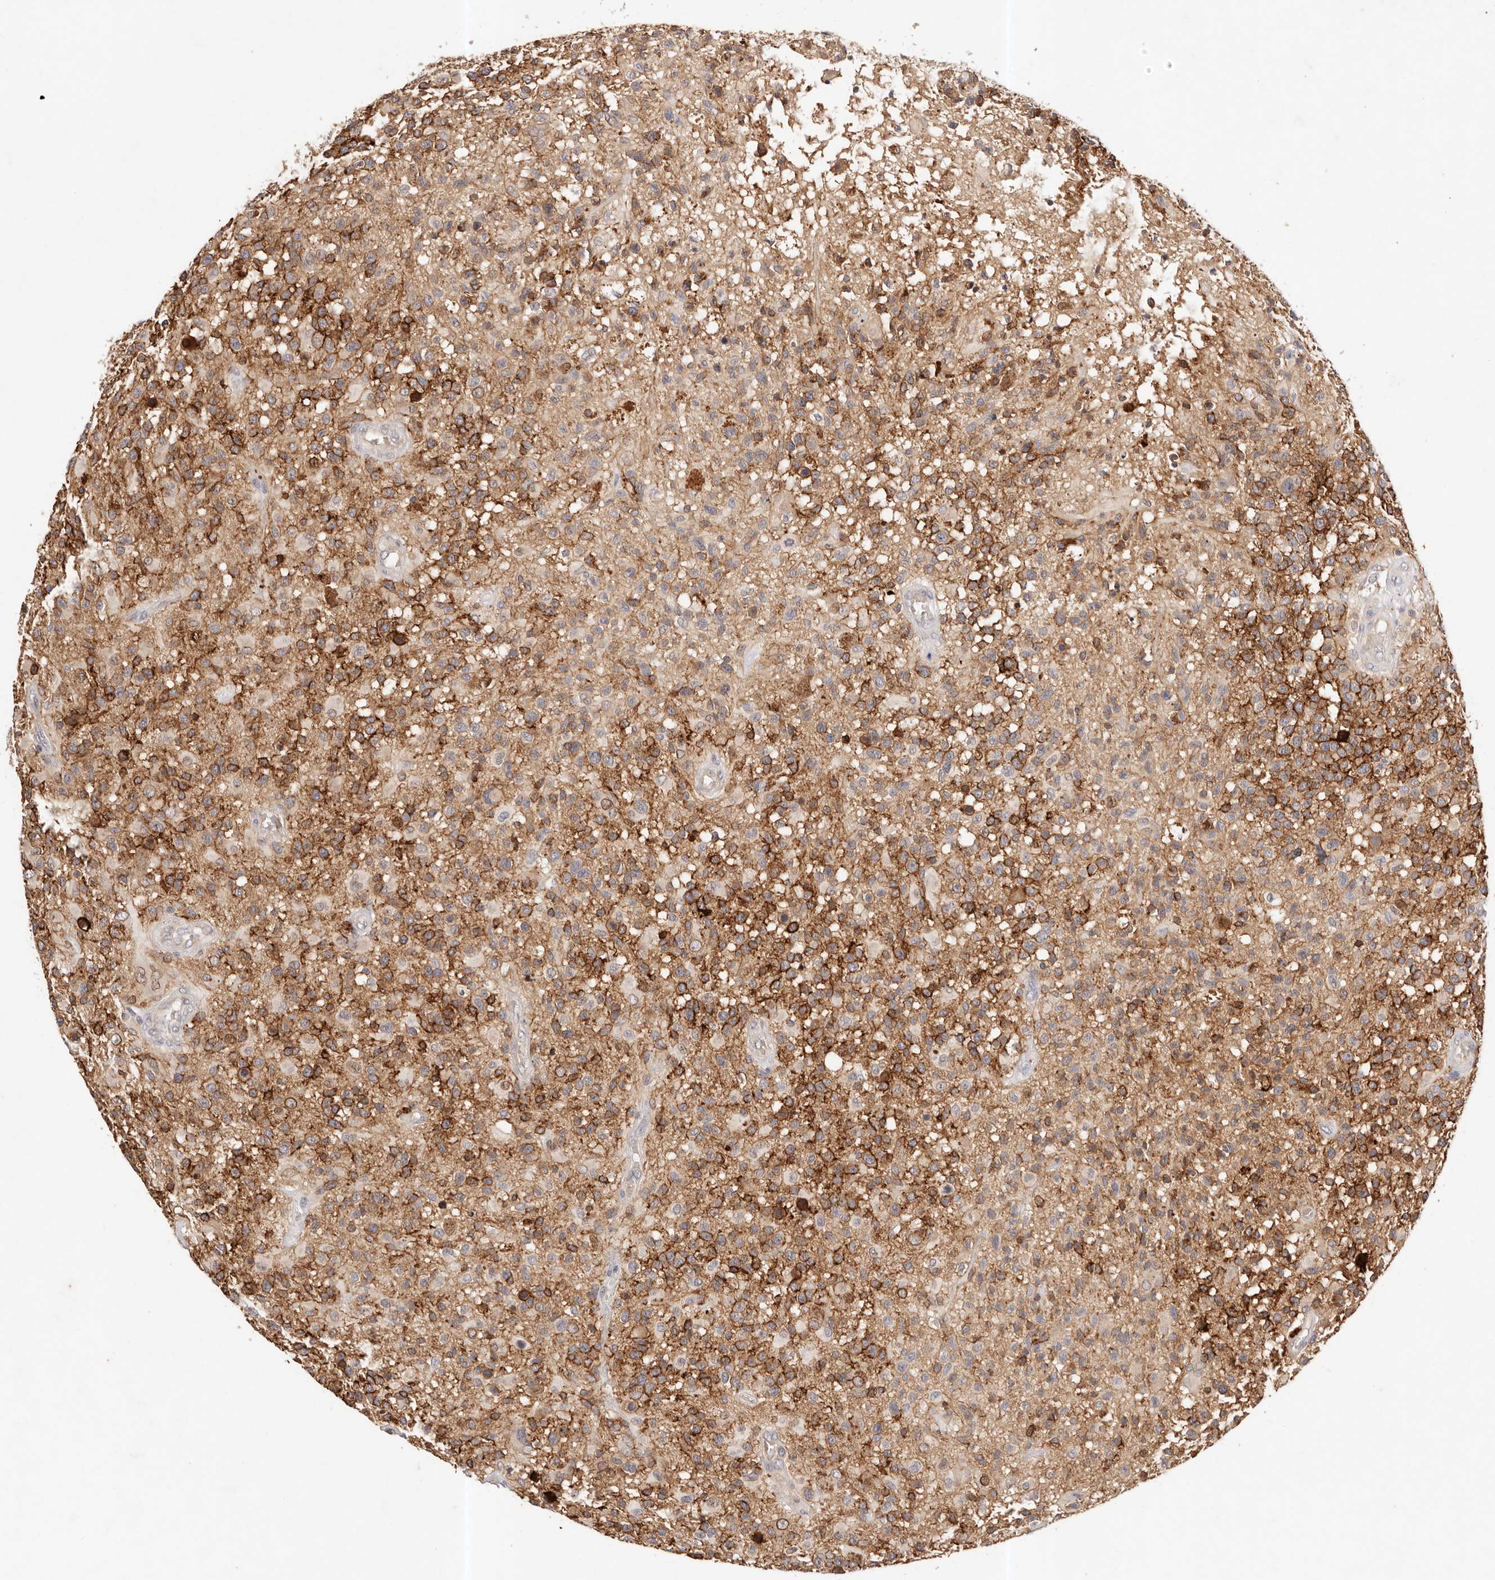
{"staining": {"intensity": "moderate", "quantity": "25%-75%", "location": "cytoplasmic/membranous"}, "tissue": "glioma", "cell_type": "Tumor cells", "image_type": "cancer", "snomed": [{"axis": "morphology", "description": "Glioma, malignant, High grade"}, {"axis": "morphology", "description": "Glioblastoma, NOS"}, {"axis": "topography", "description": "Brain"}], "caption": "Brown immunohistochemical staining in malignant glioma (high-grade) demonstrates moderate cytoplasmic/membranous expression in about 25%-75% of tumor cells.", "gene": "CXADR", "patient": {"sex": "male", "age": 60}}